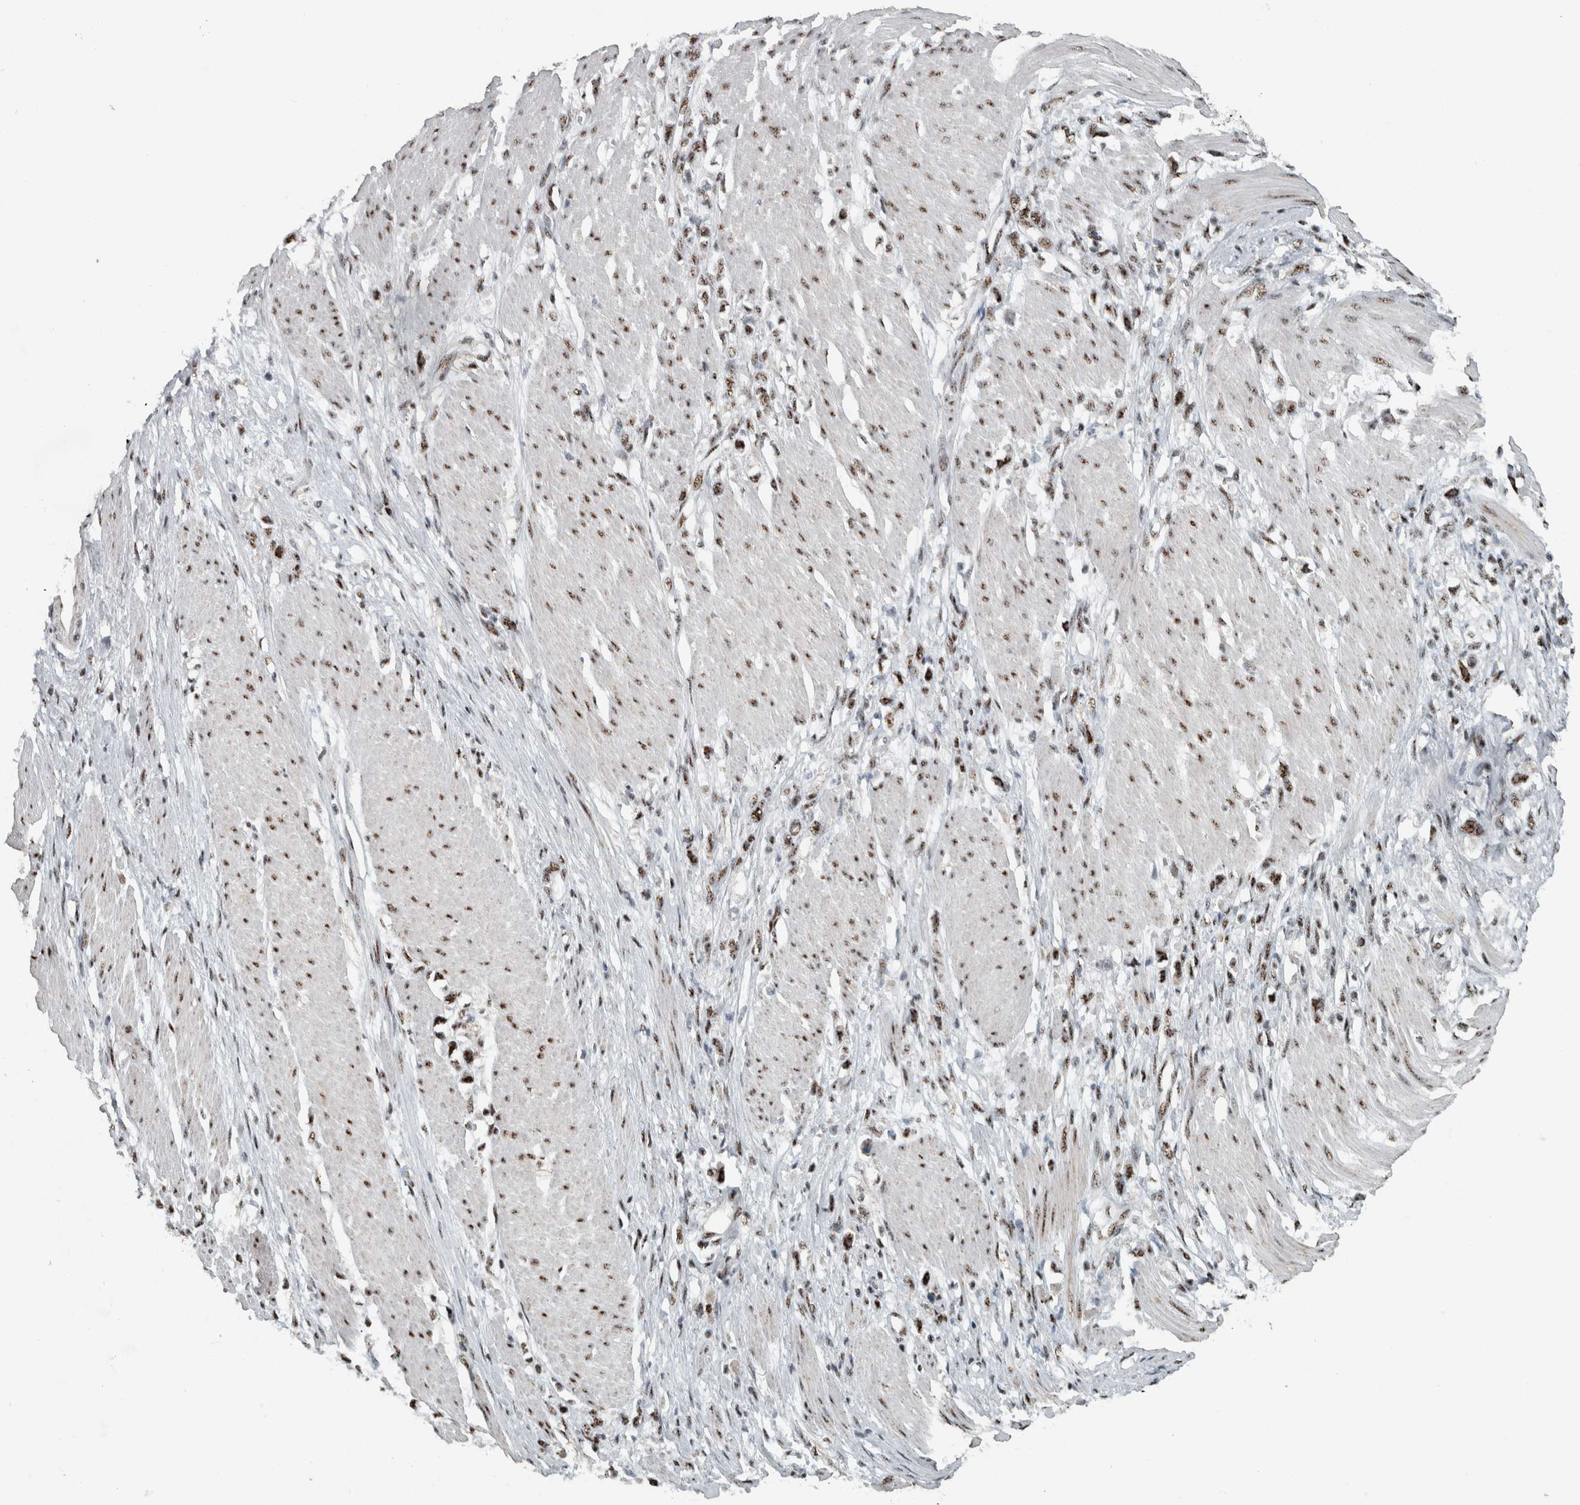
{"staining": {"intensity": "moderate", "quantity": ">75%", "location": "nuclear"}, "tissue": "stomach cancer", "cell_type": "Tumor cells", "image_type": "cancer", "snomed": [{"axis": "morphology", "description": "Adenocarcinoma, NOS"}, {"axis": "topography", "description": "Stomach"}], "caption": "Adenocarcinoma (stomach) stained for a protein demonstrates moderate nuclear positivity in tumor cells. Nuclei are stained in blue.", "gene": "SON", "patient": {"sex": "female", "age": 59}}